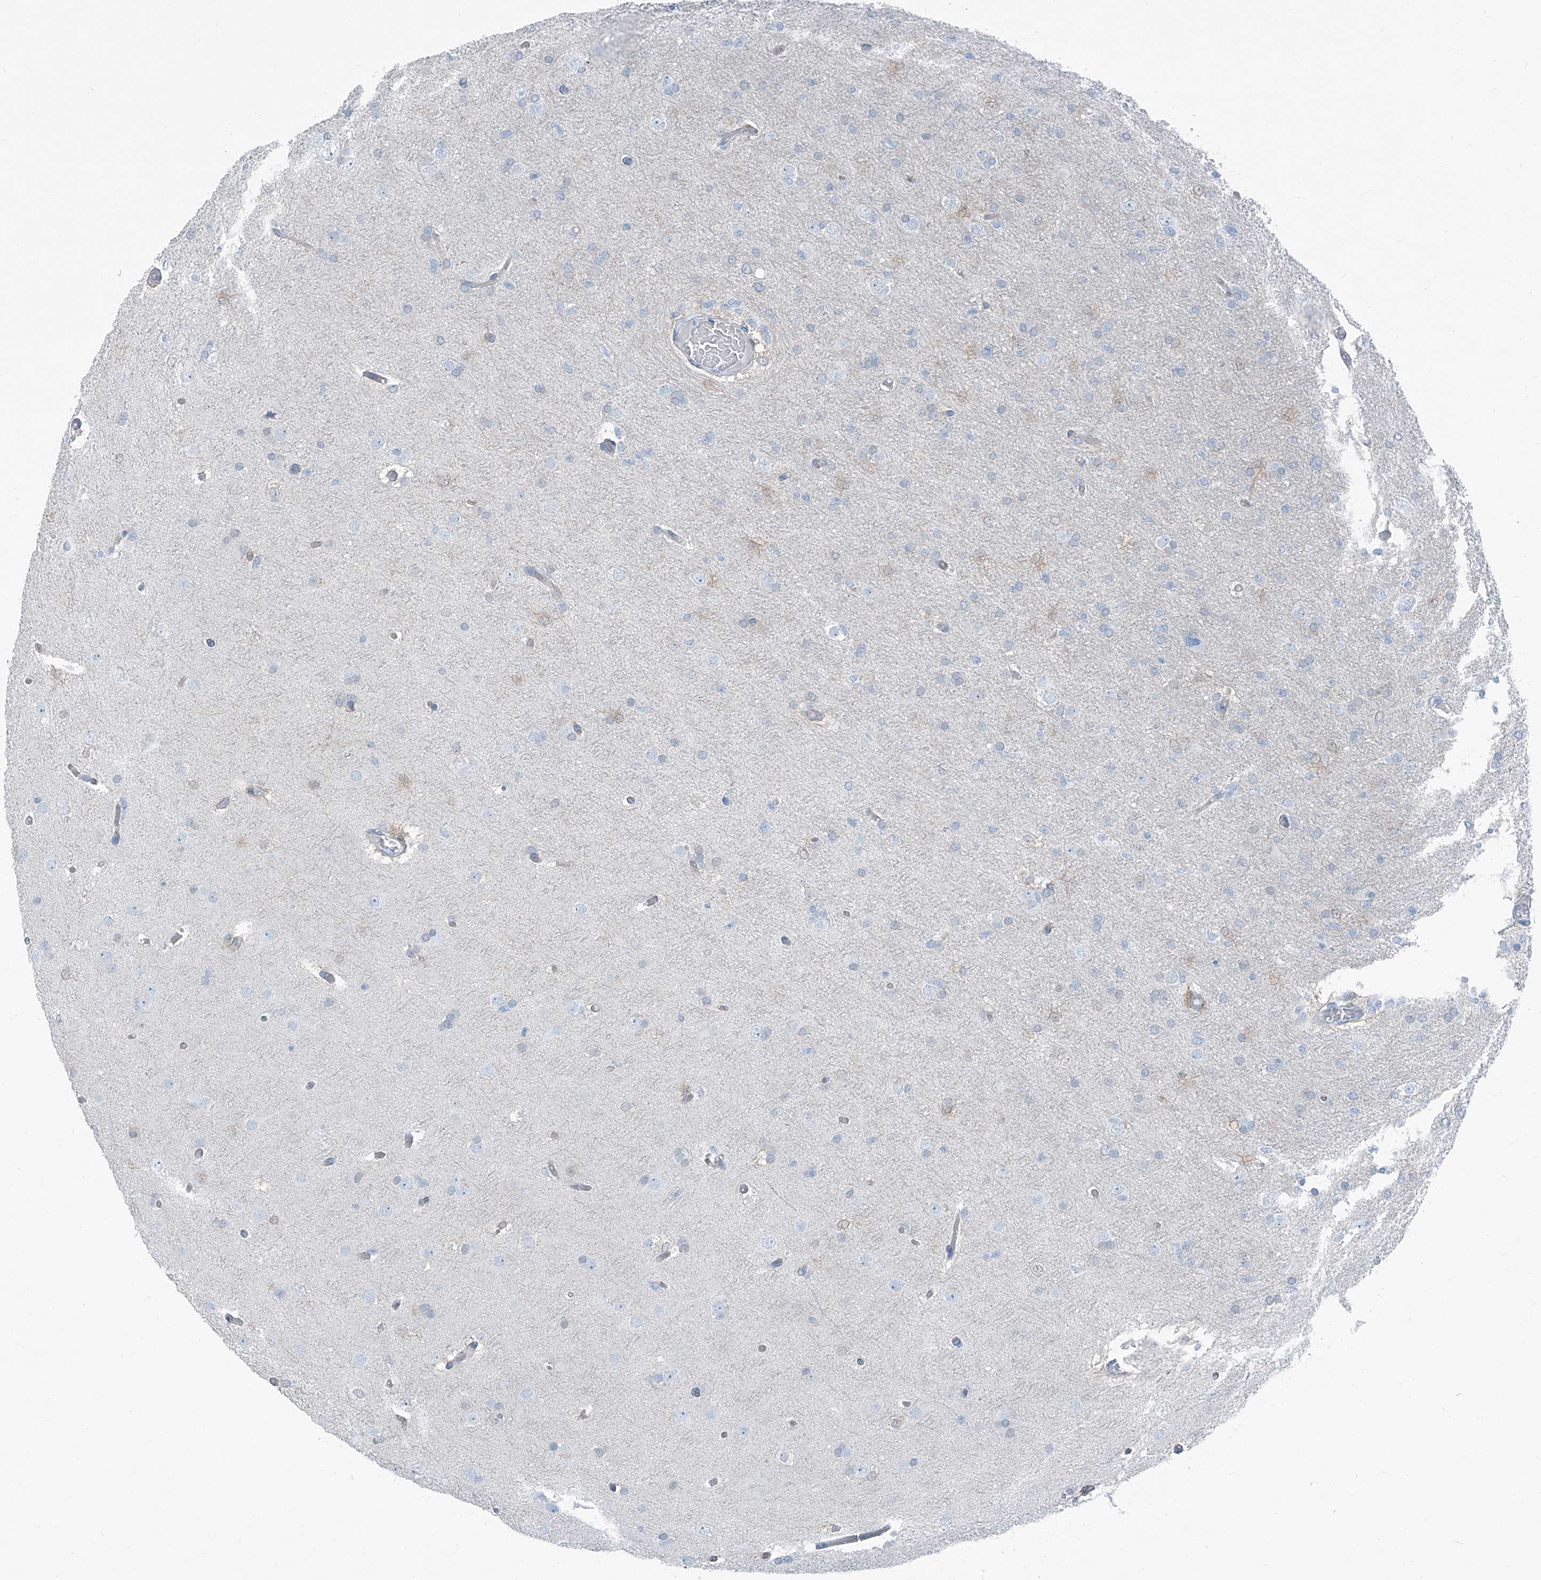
{"staining": {"intensity": "negative", "quantity": "none", "location": "none"}, "tissue": "glioma", "cell_type": "Tumor cells", "image_type": "cancer", "snomed": [{"axis": "morphology", "description": "Glioma, malignant, High grade"}, {"axis": "topography", "description": "Cerebral cortex"}], "caption": "This is an immunohistochemistry micrograph of human glioma. There is no staining in tumor cells.", "gene": "RGN", "patient": {"sex": "female", "age": 36}}